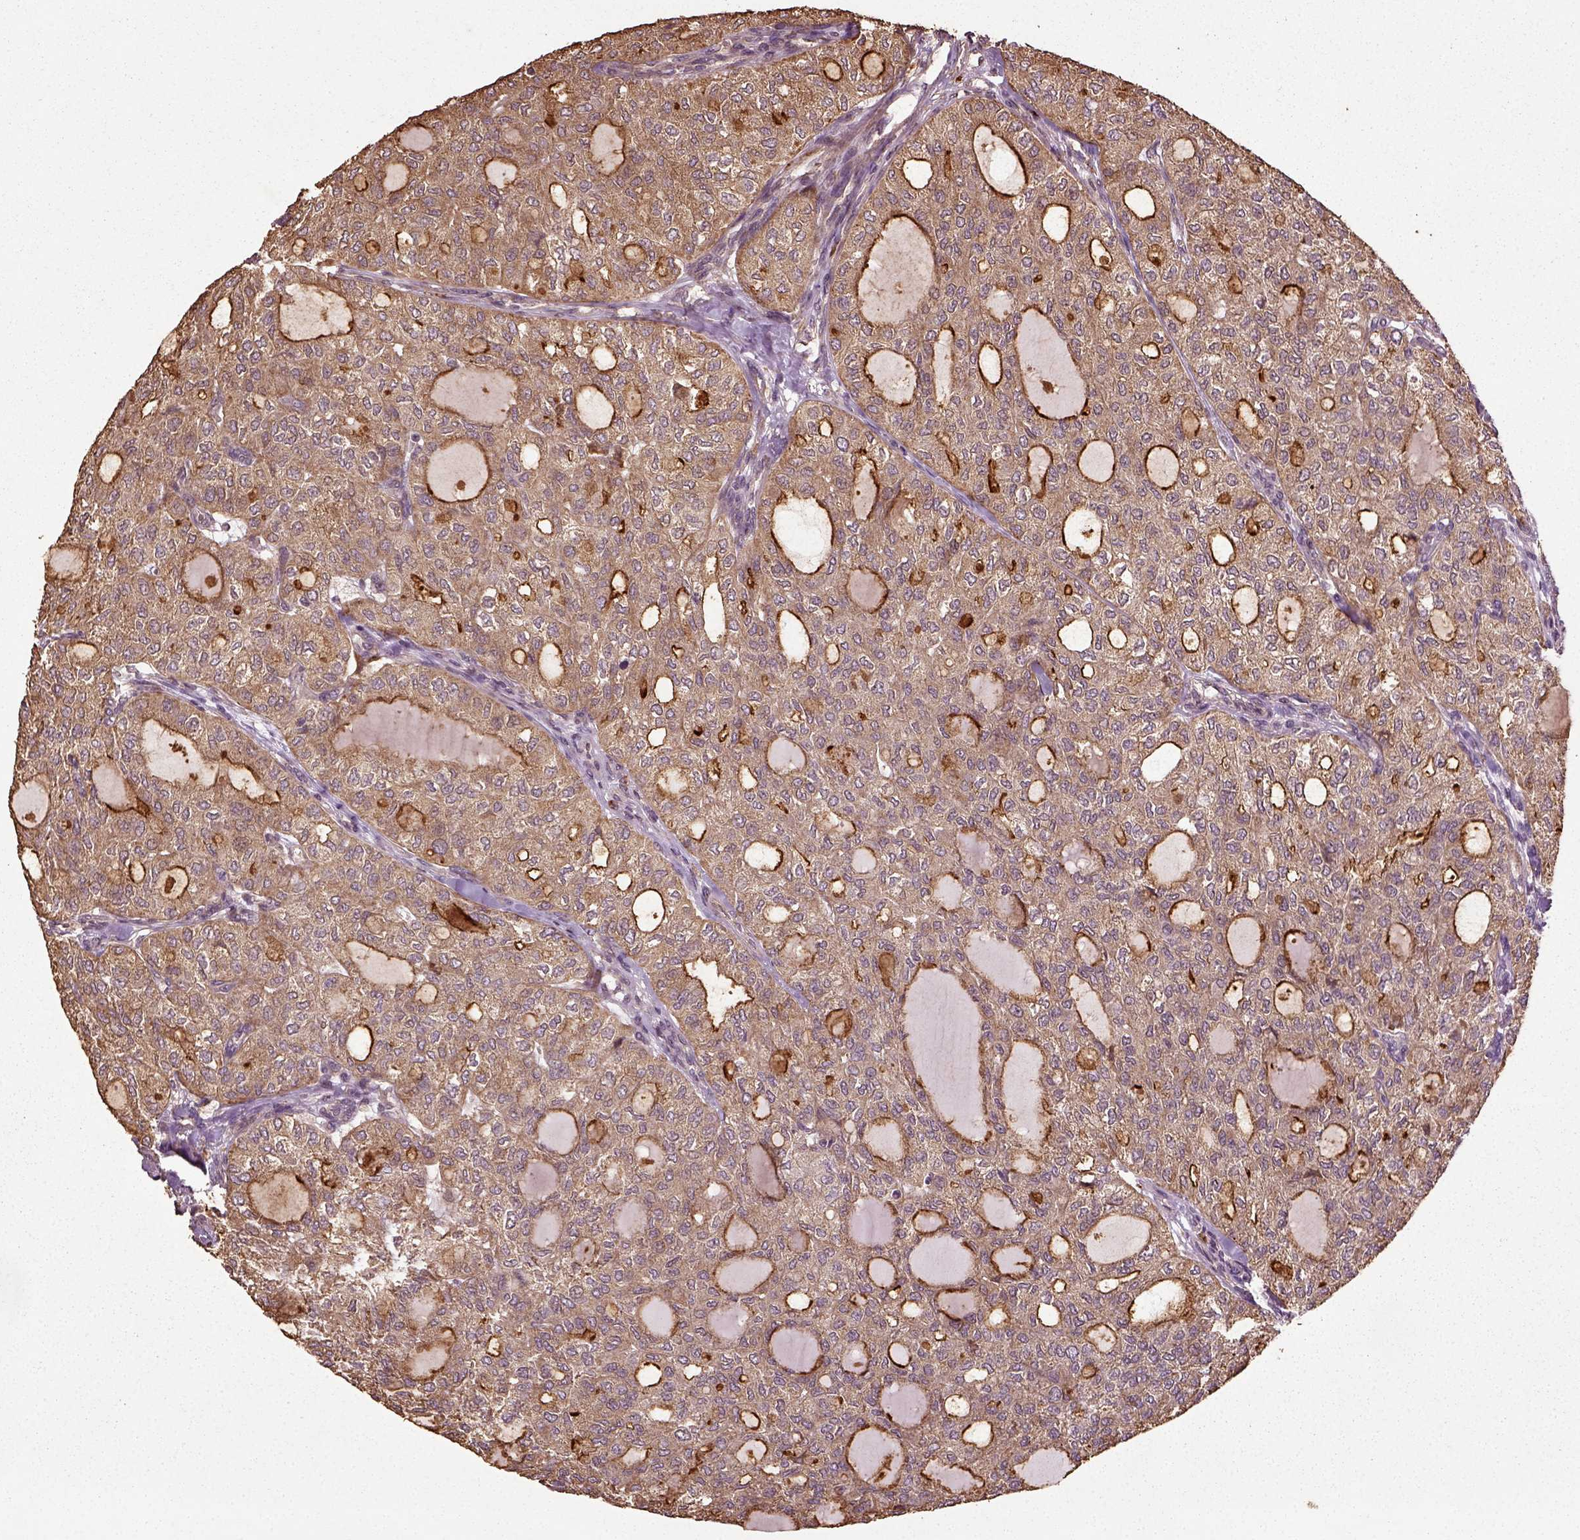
{"staining": {"intensity": "moderate", "quantity": ">75%", "location": "cytoplasmic/membranous"}, "tissue": "thyroid cancer", "cell_type": "Tumor cells", "image_type": "cancer", "snomed": [{"axis": "morphology", "description": "Follicular adenoma carcinoma, NOS"}, {"axis": "topography", "description": "Thyroid gland"}], "caption": "Thyroid cancer (follicular adenoma carcinoma) stained with a protein marker shows moderate staining in tumor cells.", "gene": "ERV3-1", "patient": {"sex": "male", "age": 75}}